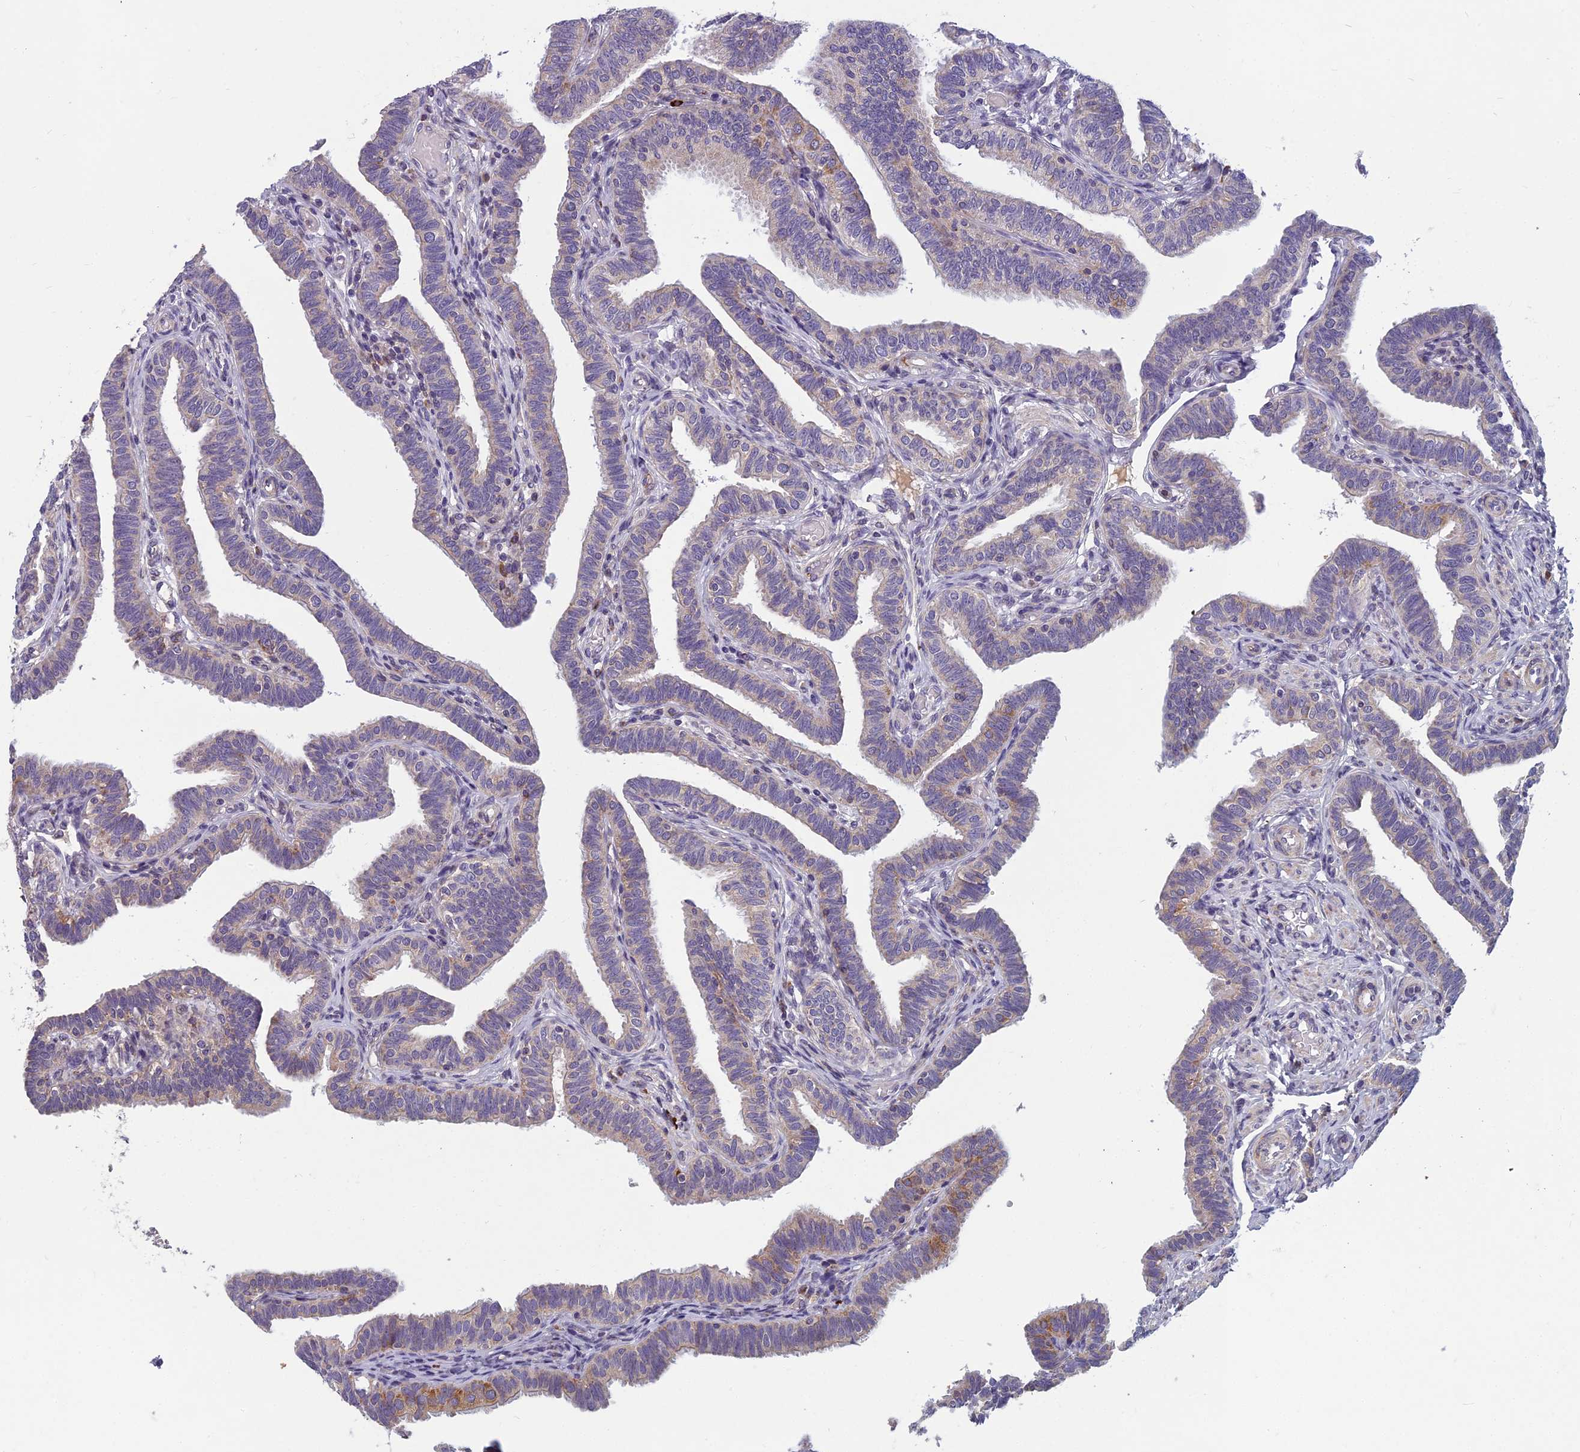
{"staining": {"intensity": "moderate", "quantity": "<25%", "location": "cytoplasmic/membranous"}, "tissue": "fallopian tube", "cell_type": "Glandular cells", "image_type": "normal", "snomed": [{"axis": "morphology", "description": "Normal tissue, NOS"}, {"axis": "topography", "description": "Fallopian tube"}], "caption": "DAB immunohistochemical staining of unremarkable human fallopian tube exhibits moderate cytoplasmic/membranous protein staining in approximately <25% of glandular cells.", "gene": "ENSG00000188897", "patient": {"sex": "female", "age": 39}}